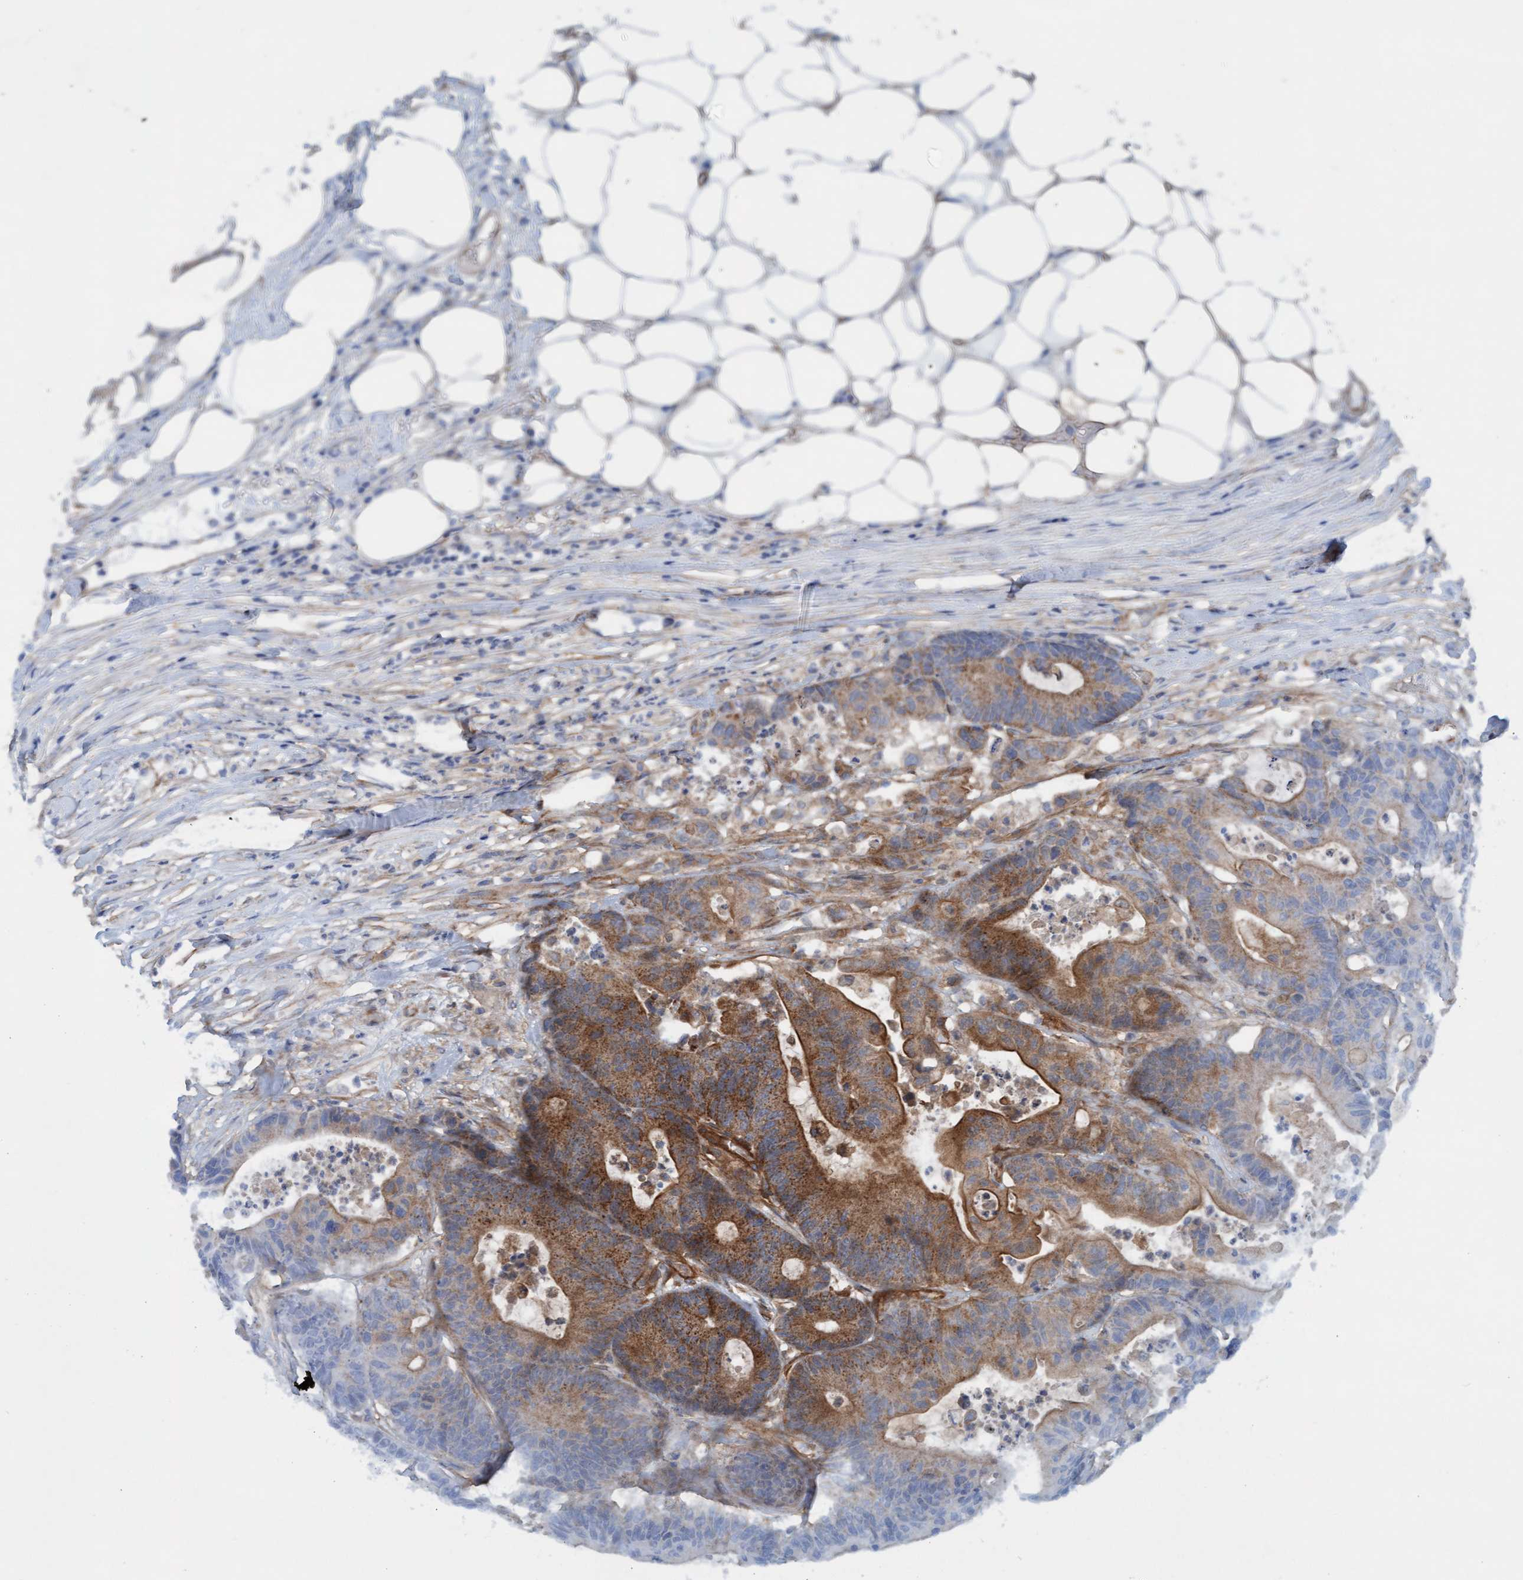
{"staining": {"intensity": "moderate", "quantity": ">75%", "location": "cytoplasmic/membranous"}, "tissue": "colorectal cancer", "cell_type": "Tumor cells", "image_type": "cancer", "snomed": [{"axis": "morphology", "description": "Adenocarcinoma, NOS"}, {"axis": "topography", "description": "Colon"}], "caption": "Colorectal adenocarcinoma stained for a protein displays moderate cytoplasmic/membranous positivity in tumor cells.", "gene": "ERAL1", "patient": {"sex": "female", "age": 84}}